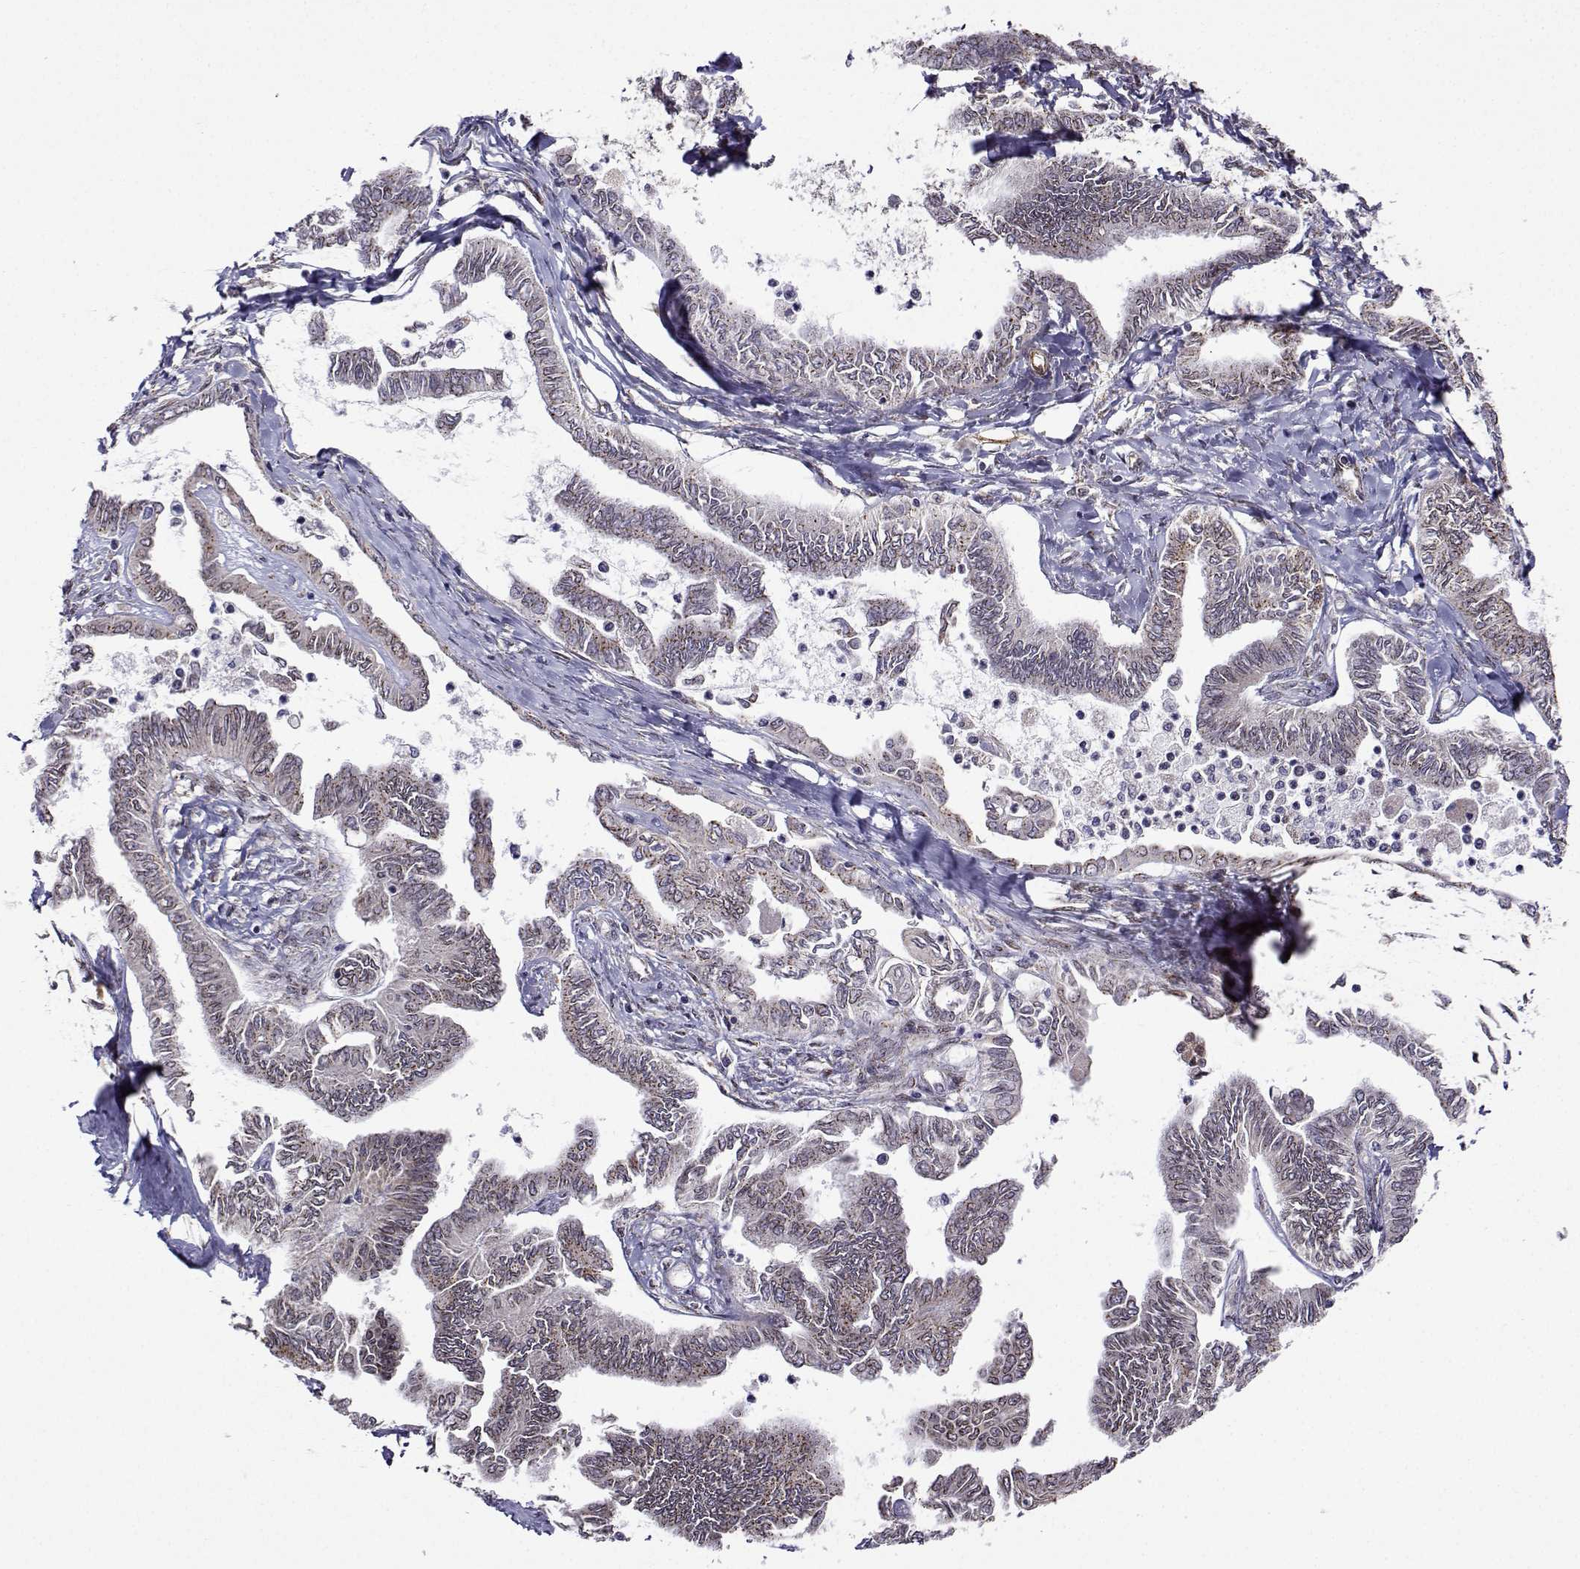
{"staining": {"intensity": "weak", "quantity": "<25%", "location": "cytoplasmic/membranous"}, "tissue": "ovarian cancer", "cell_type": "Tumor cells", "image_type": "cancer", "snomed": [{"axis": "morphology", "description": "Carcinoma, endometroid"}, {"axis": "topography", "description": "Ovary"}], "caption": "IHC histopathology image of neoplastic tissue: ovarian endometroid carcinoma stained with DAB exhibits no significant protein expression in tumor cells.", "gene": "PGRMC2", "patient": {"sex": "female", "age": 70}}